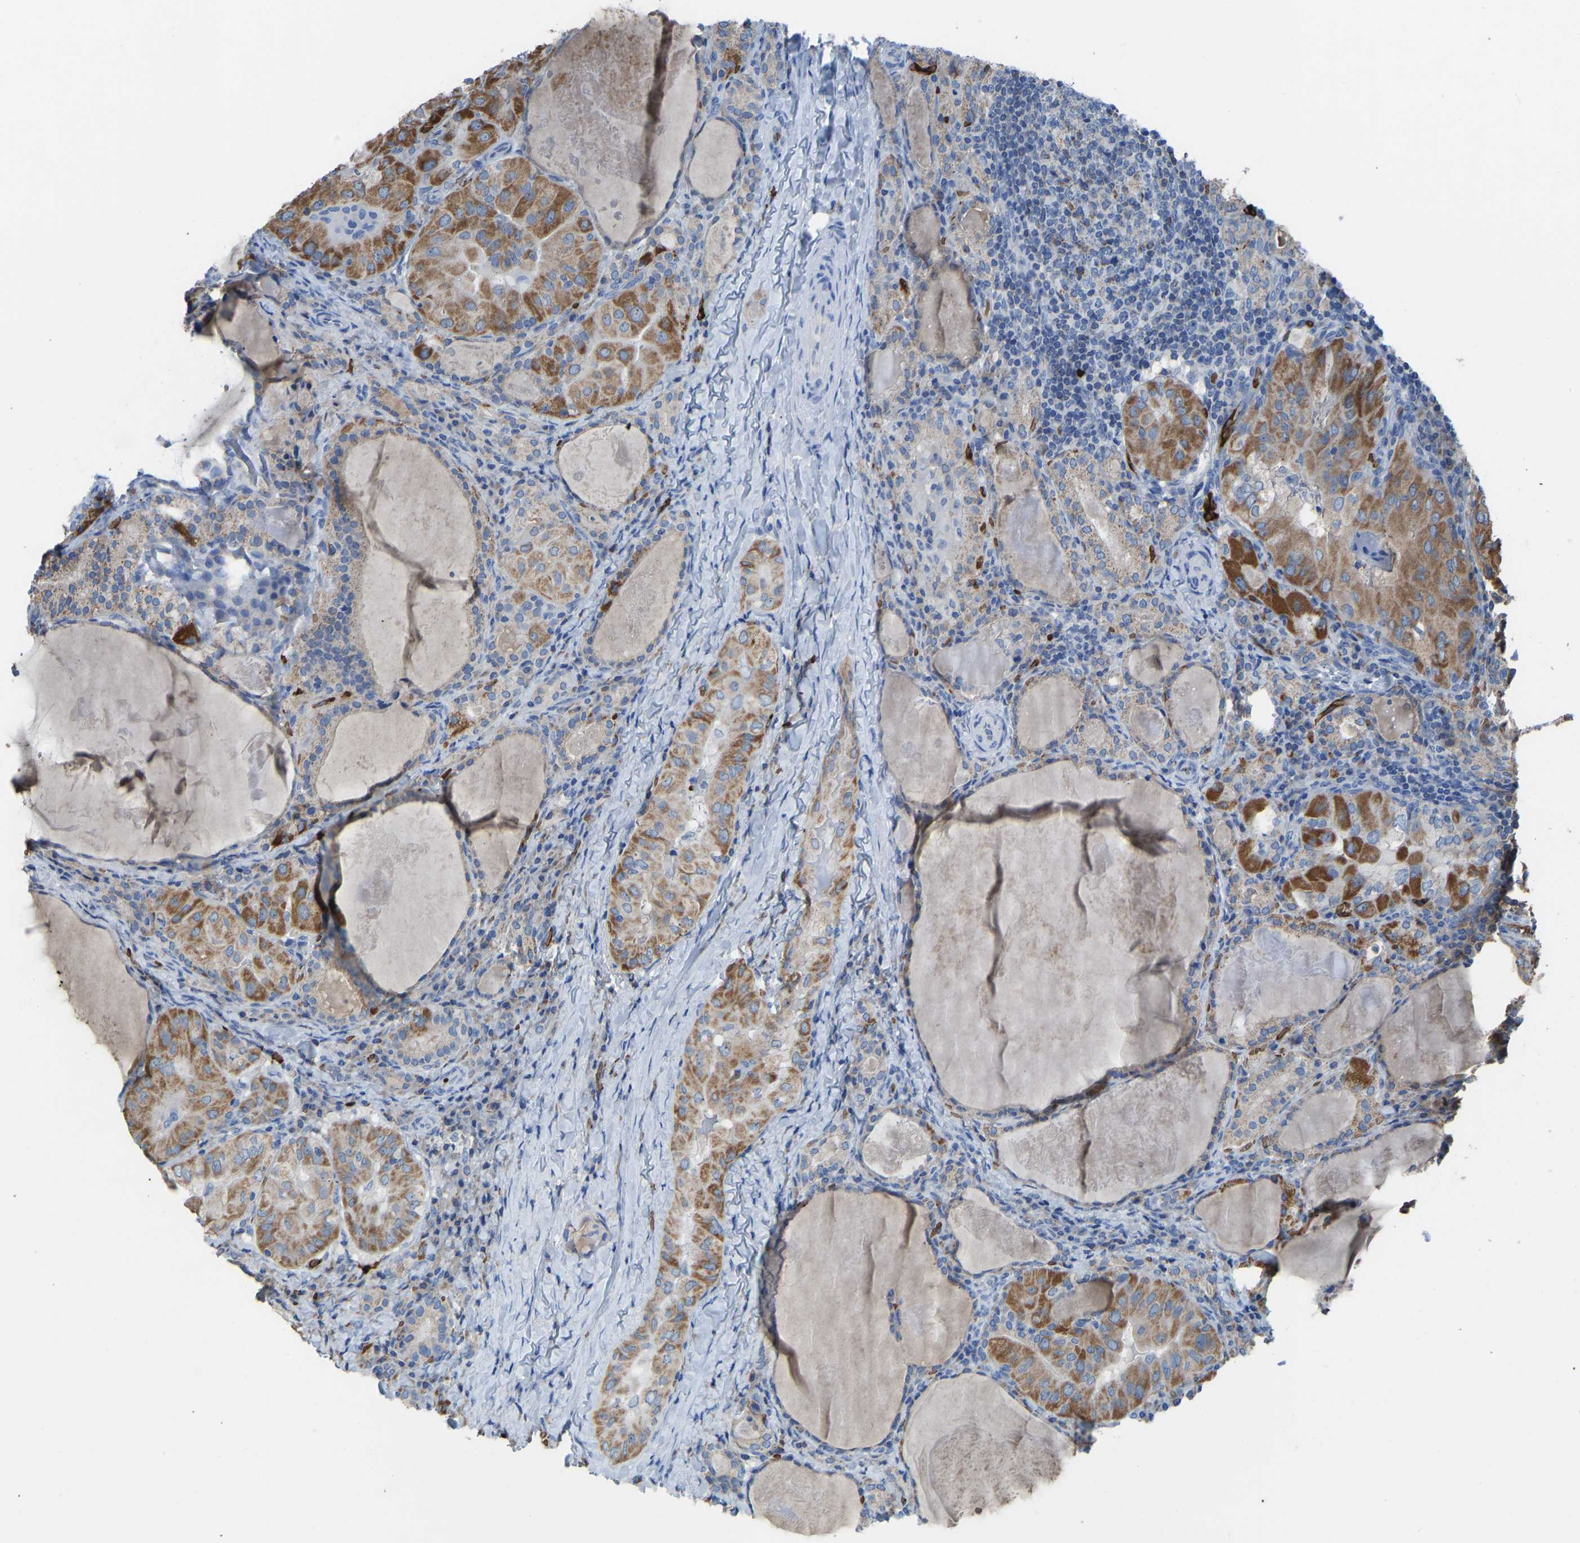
{"staining": {"intensity": "moderate", "quantity": ">75%", "location": "cytoplasmic/membranous"}, "tissue": "thyroid cancer", "cell_type": "Tumor cells", "image_type": "cancer", "snomed": [{"axis": "morphology", "description": "Papillary adenocarcinoma, NOS"}, {"axis": "topography", "description": "Thyroid gland"}], "caption": "Human papillary adenocarcinoma (thyroid) stained with a brown dye exhibits moderate cytoplasmic/membranous positive expression in about >75% of tumor cells.", "gene": "PIGS", "patient": {"sex": "female", "age": 42}}